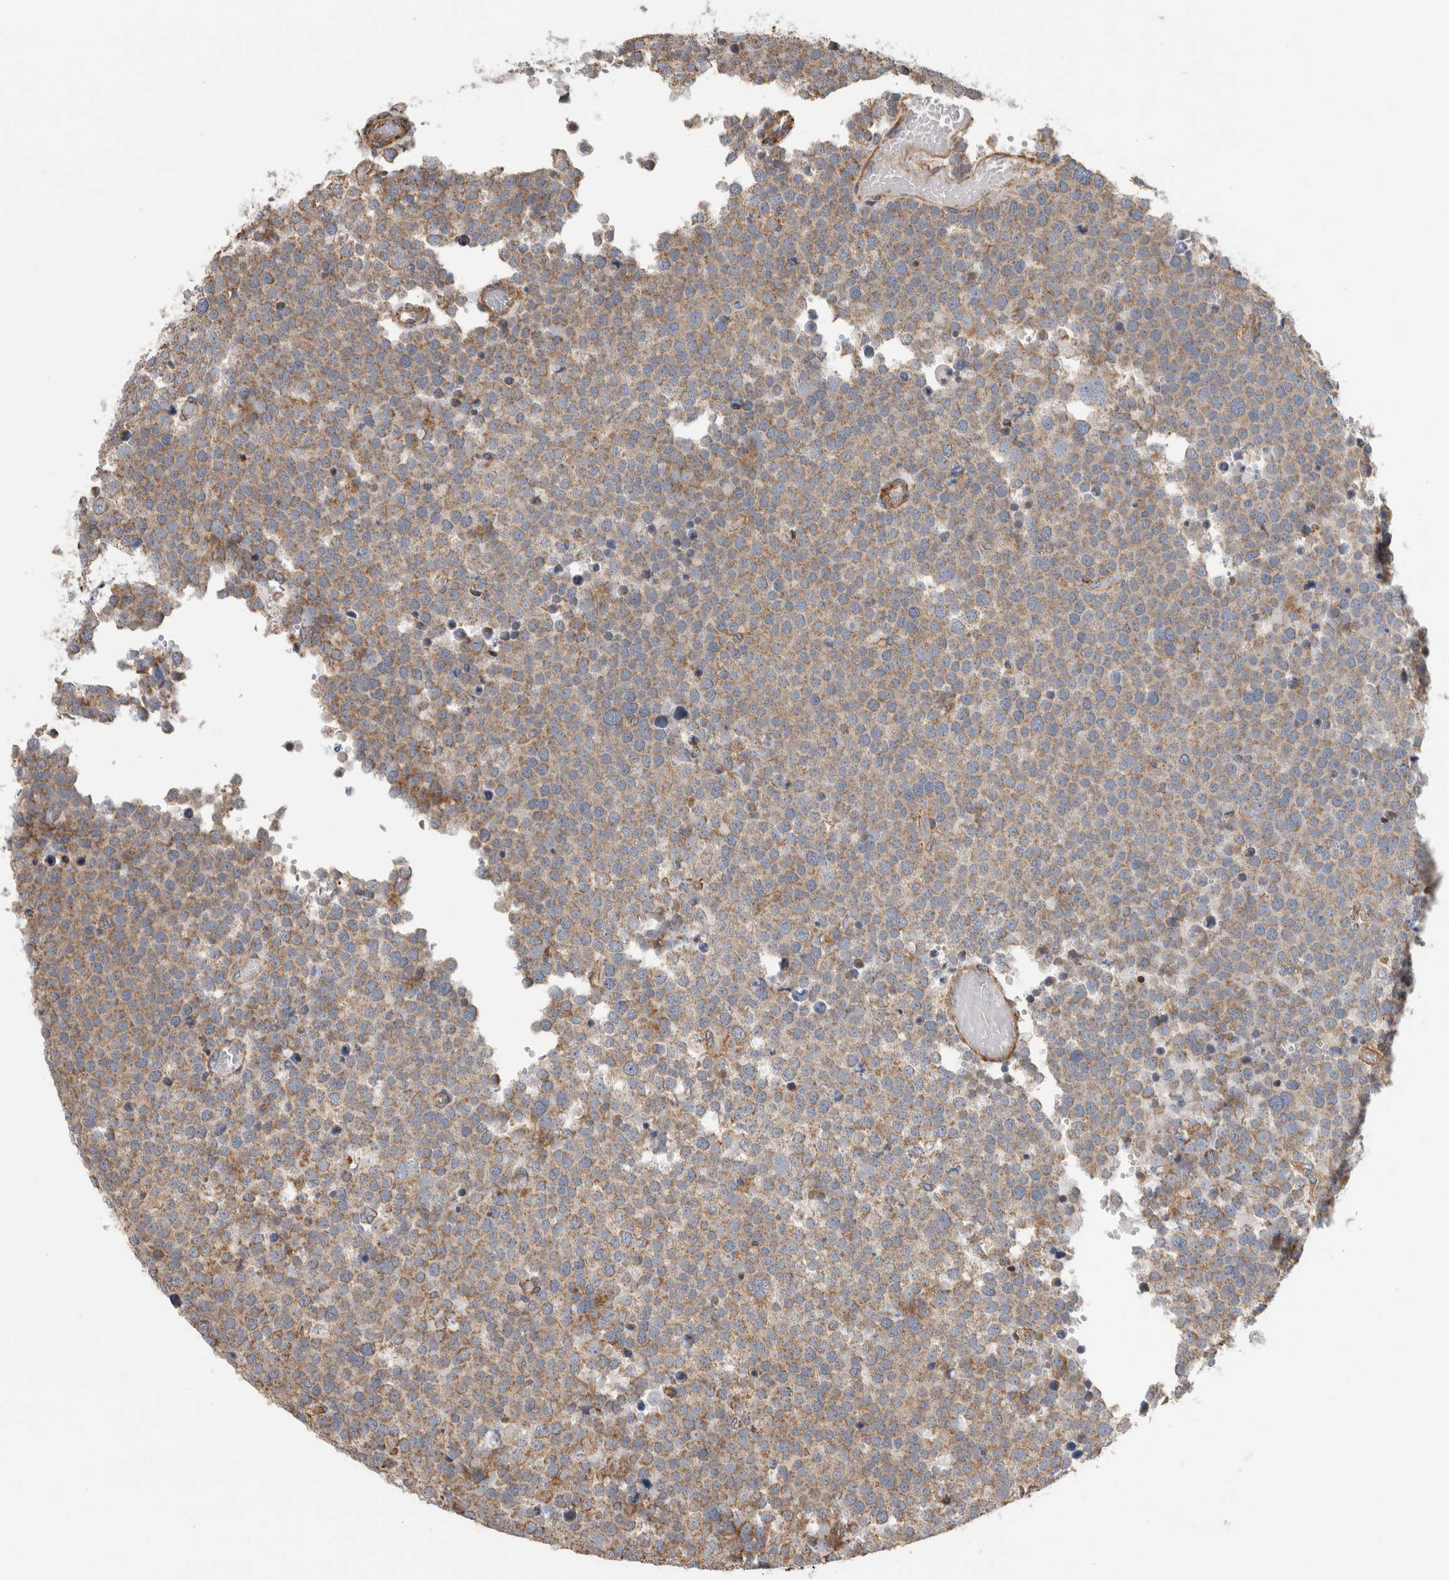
{"staining": {"intensity": "weak", "quantity": ">75%", "location": "cytoplasmic/membranous"}, "tissue": "testis cancer", "cell_type": "Tumor cells", "image_type": "cancer", "snomed": [{"axis": "morphology", "description": "Seminoma, NOS"}, {"axis": "topography", "description": "Testis"}], "caption": "The photomicrograph demonstrates immunohistochemical staining of testis cancer. There is weak cytoplasmic/membranous positivity is identified in about >75% of tumor cells.", "gene": "SFXN2", "patient": {"sex": "male", "age": 71}}